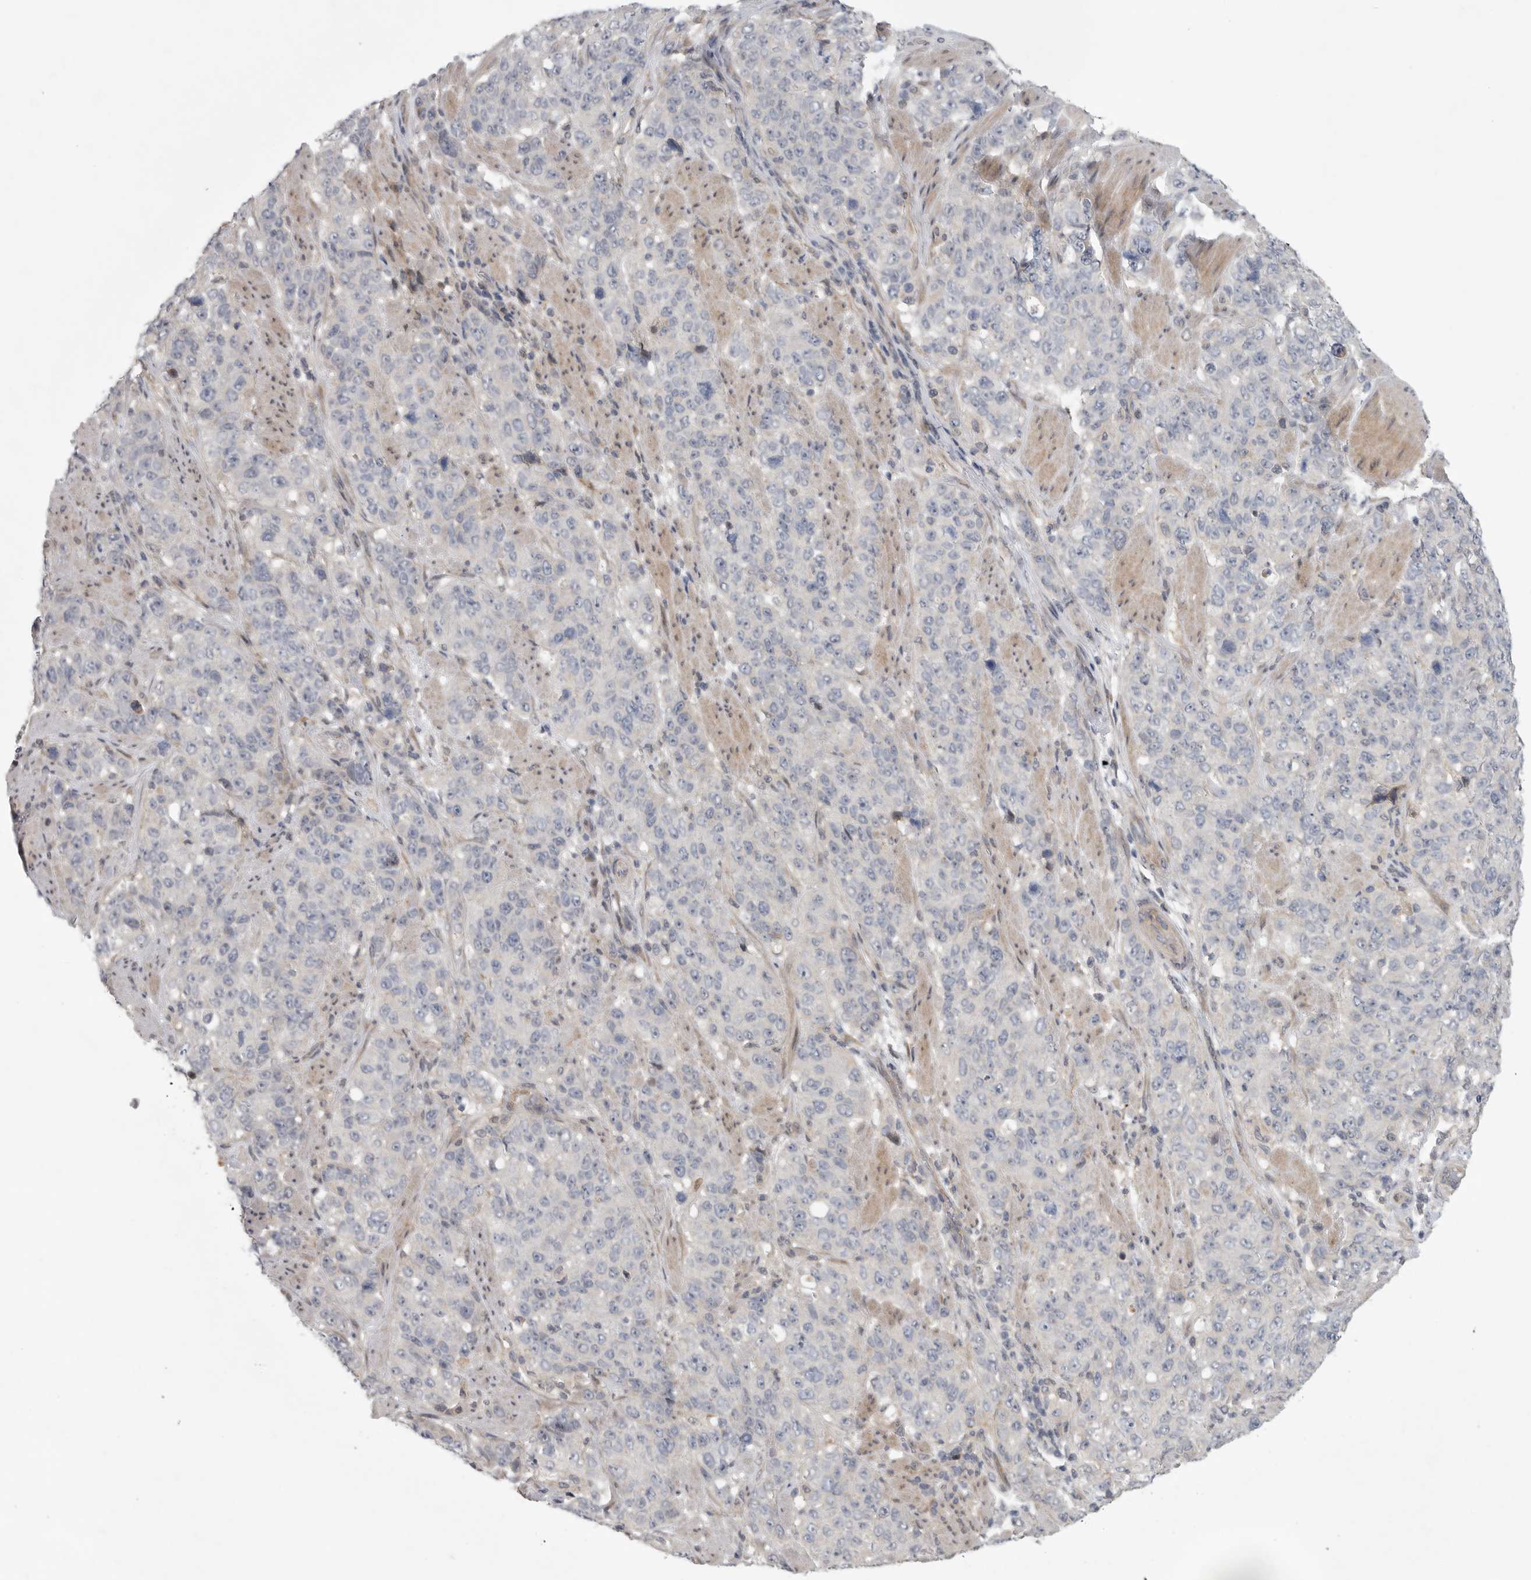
{"staining": {"intensity": "negative", "quantity": "none", "location": "none"}, "tissue": "stomach cancer", "cell_type": "Tumor cells", "image_type": "cancer", "snomed": [{"axis": "morphology", "description": "Adenocarcinoma, NOS"}, {"axis": "topography", "description": "Stomach"}], "caption": "Immunohistochemistry (IHC) of stomach adenocarcinoma demonstrates no staining in tumor cells.", "gene": "FBXO43", "patient": {"sex": "male", "age": 48}}